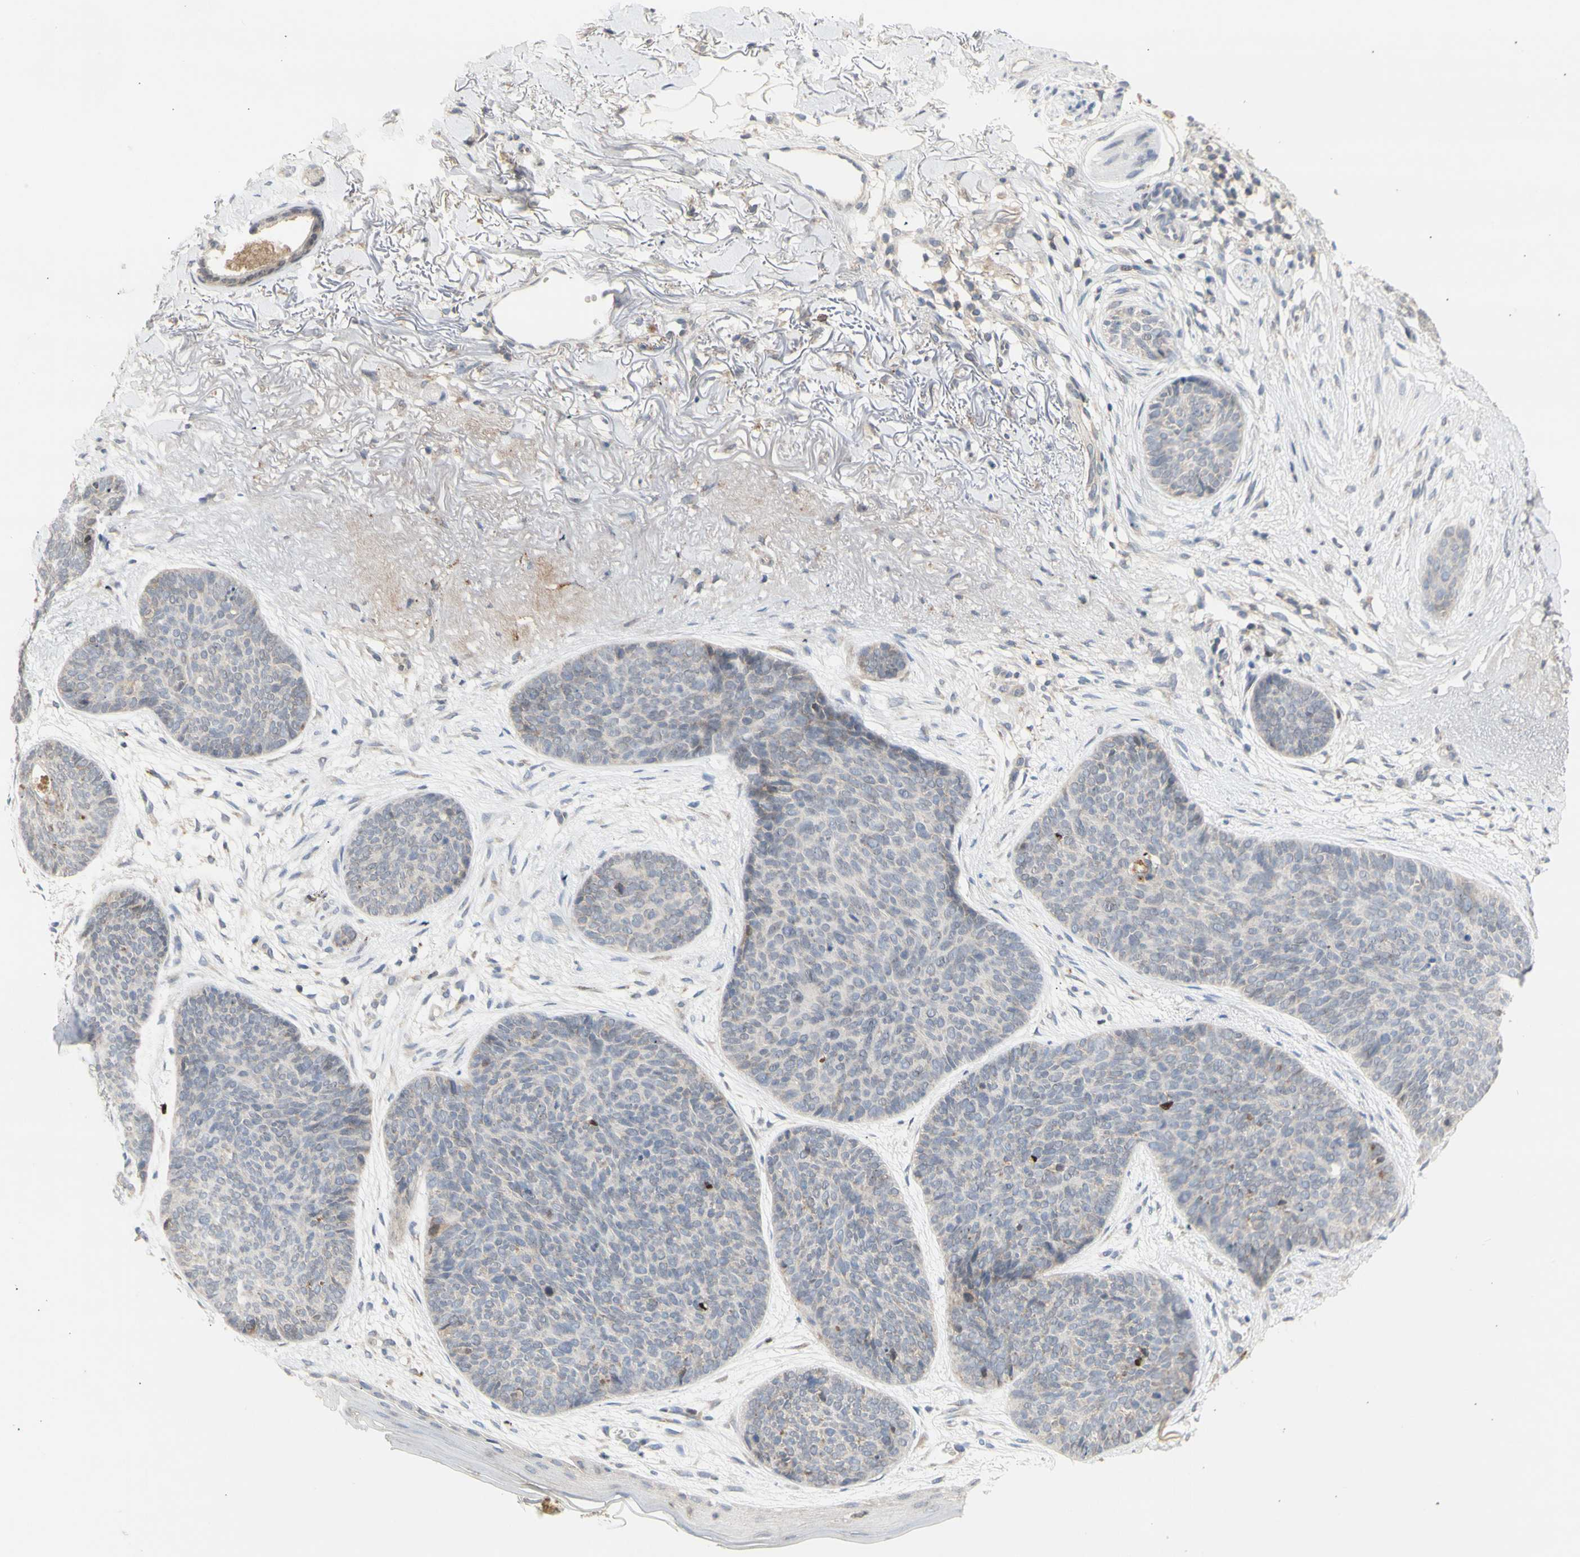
{"staining": {"intensity": "negative", "quantity": "none", "location": "none"}, "tissue": "skin cancer", "cell_type": "Tumor cells", "image_type": "cancer", "snomed": [{"axis": "morphology", "description": "Normal tissue, NOS"}, {"axis": "morphology", "description": "Basal cell carcinoma"}, {"axis": "topography", "description": "Skin"}], "caption": "A high-resolution photomicrograph shows IHC staining of skin basal cell carcinoma, which displays no significant positivity in tumor cells. (DAB immunohistochemistry (IHC) with hematoxylin counter stain).", "gene": "NLRP1", "patient": {"sex": "female", "age": 70}}